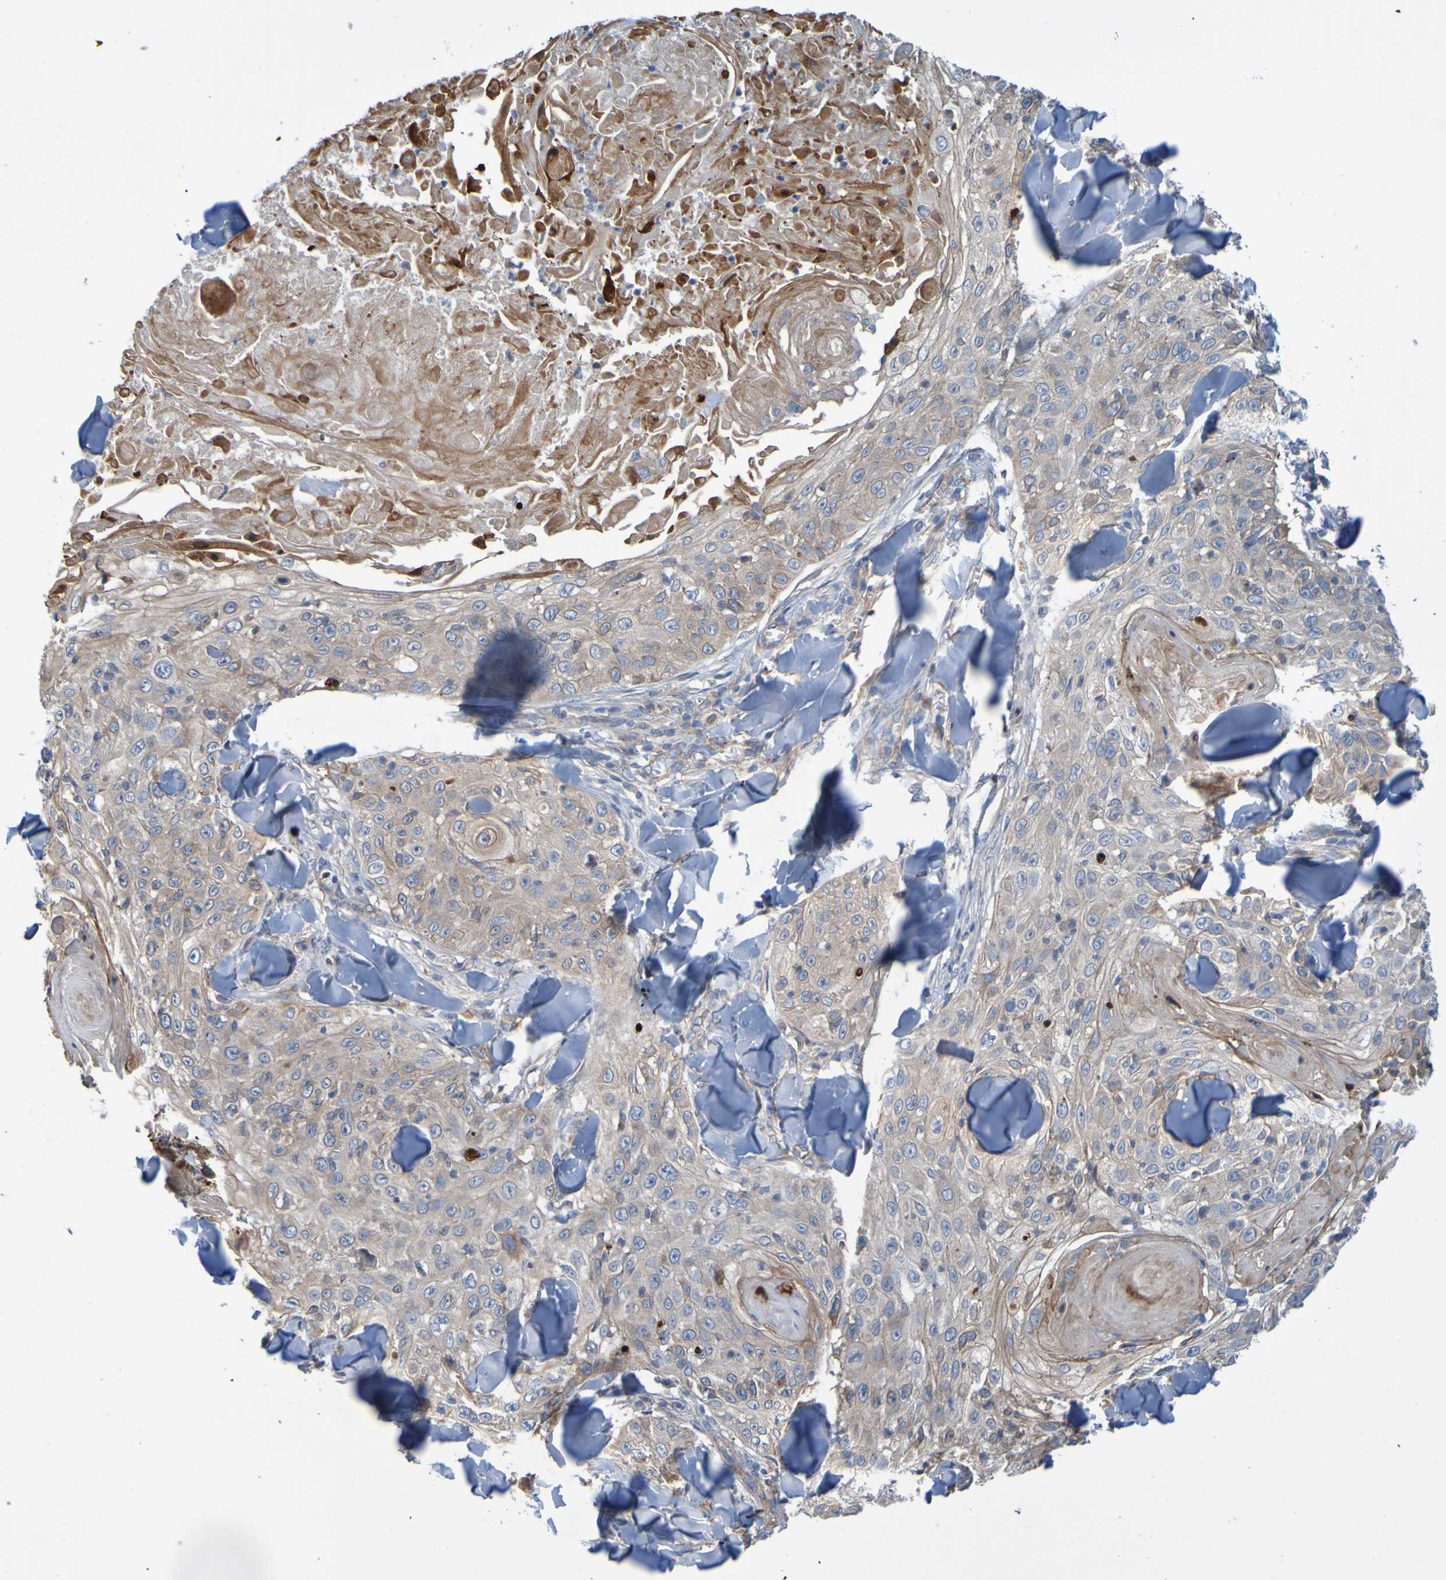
{"staining": {"intensity": "weak", "quantity": ">75%", "location": "cytoplasmic/membranous"}, "tissue": "skin cancer", "cell_type": "Tumor cells", "image_type": "cancer", "snomed": [{"axis": "morphology", "description": "Squamous cell carcinoma, NOS"}, {"axis": "topography", "description": "Skin"}], "caption": "Skin cancer stained with immunohistochemistry shows weak cytoplasmic/membranous expression in about >75% of tumor cells.", "gene": "NPRL3", "patient": {"sex": "male", "age": 86}}